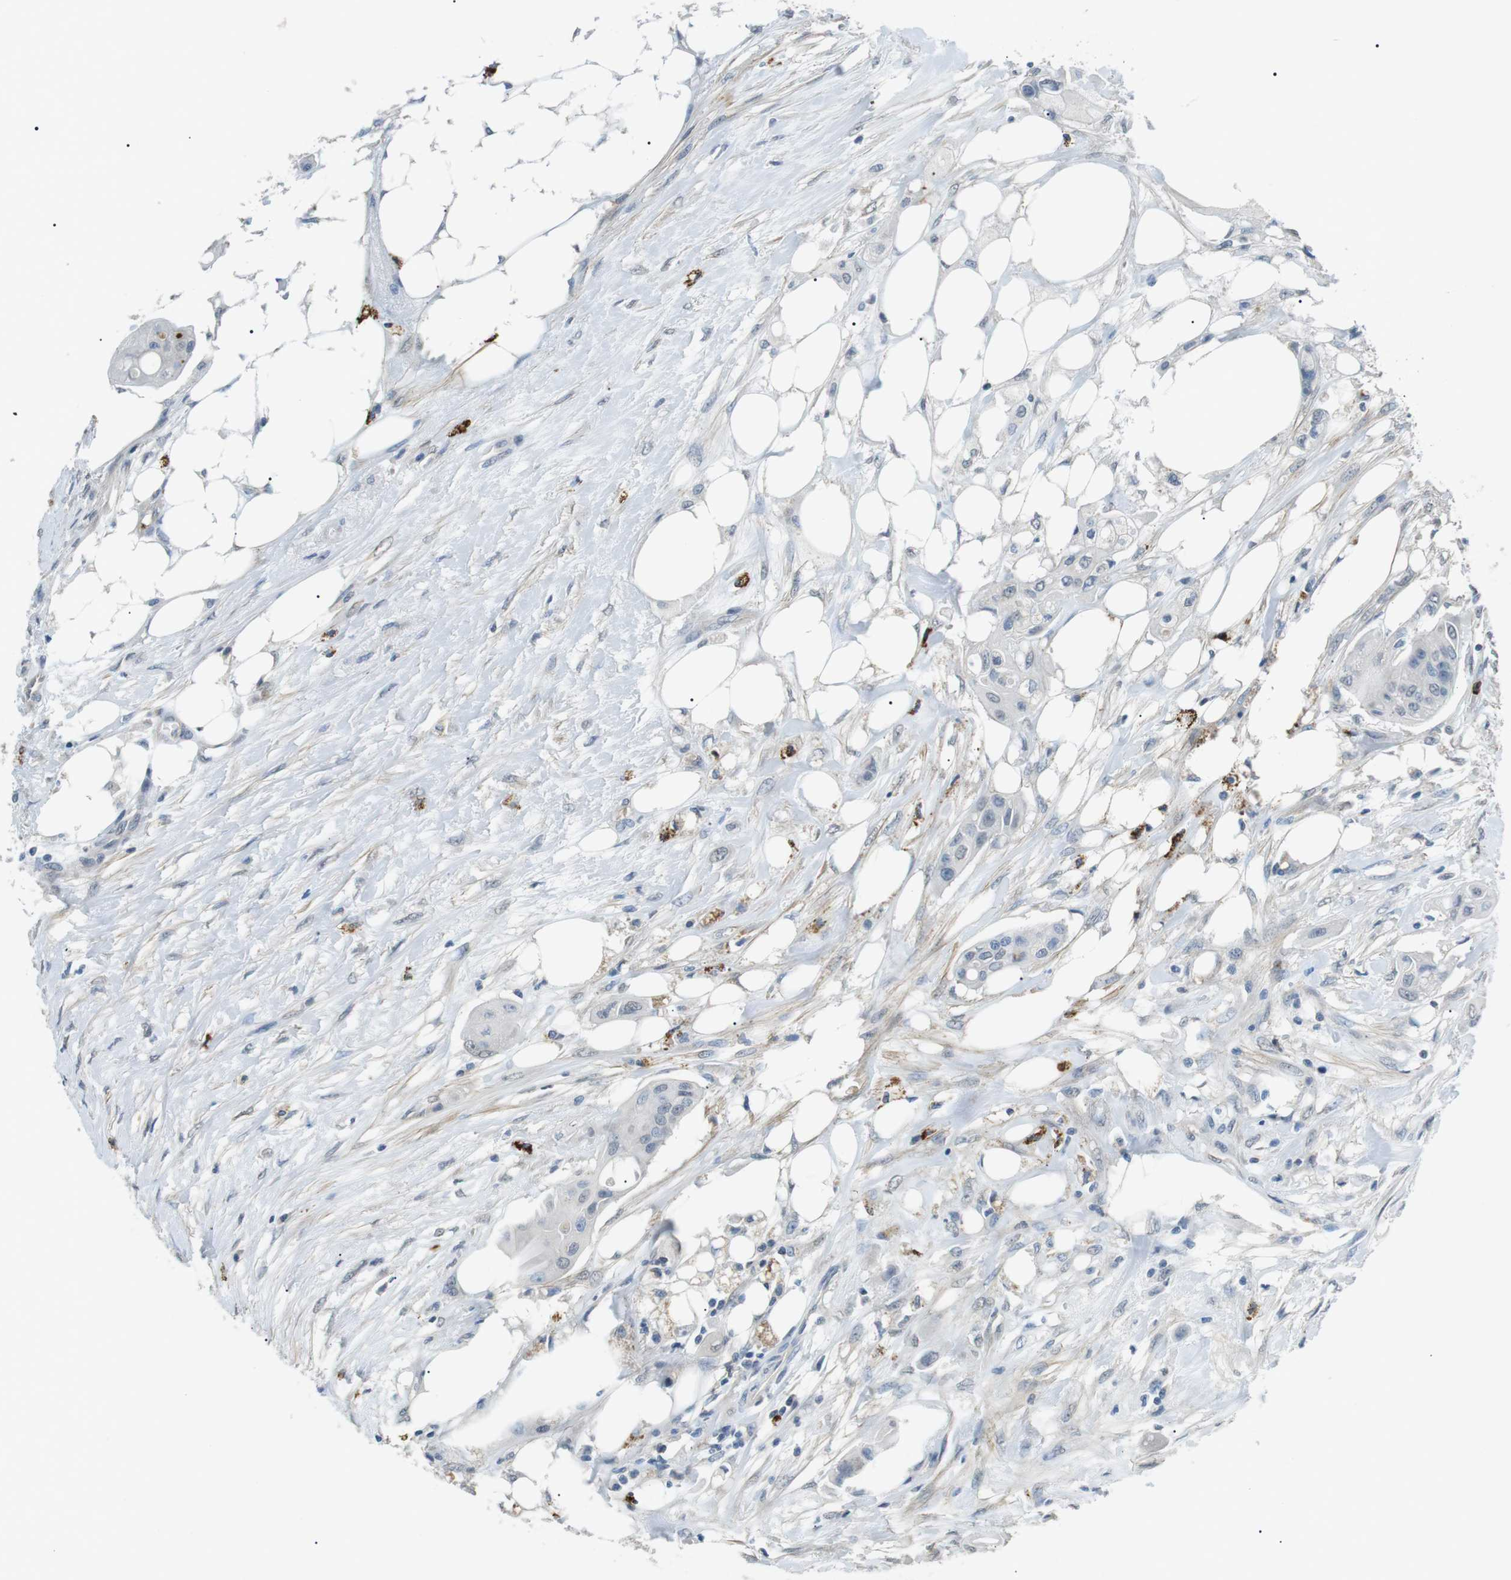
{"staining": {"intensity": "negative", "quantity": "none", "location": "none"}, "tissue": "colorectal cancer", "cell_type": "Tumor cells", "image_type": "cancer", "snomed": [{"axis": "morphology", "description": "Adenocarcinoma, NOS"}, {"axis": "topography", "description": "Colon"}], "caption": "Immunohistochemical staining of human colorectal cancer (adenocarcinoma) displays no significant staining in tumor cells.", "gene": "GZMM", "patient": {"sex": "female", "age": 57}}